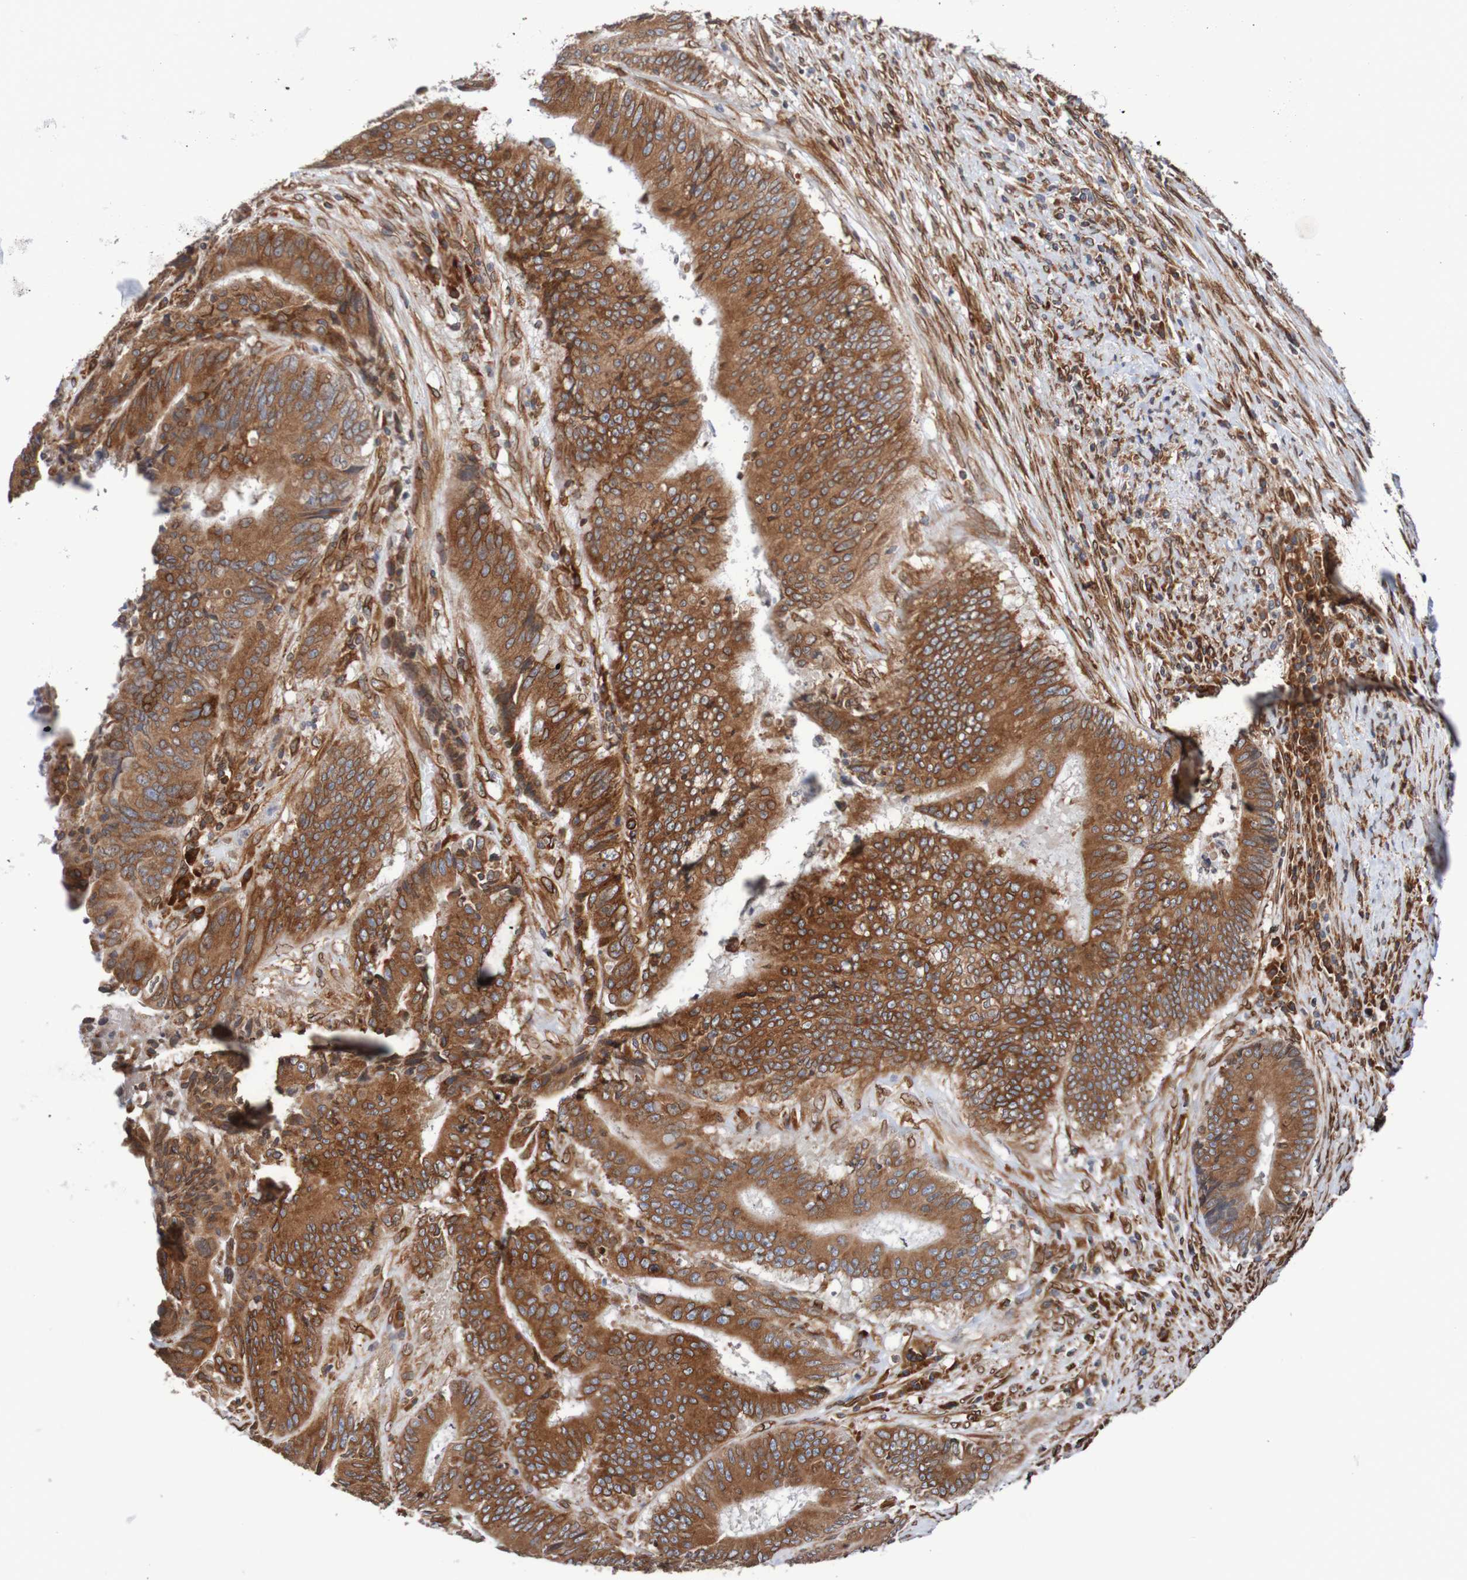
{"staining": {"intensity": "strong", "quantity": ">75%", "location": "cytoplasmic/membranous,nuclear"}, "tissue": "colorectal cancer", "cell_type": "Tumor cells", "image_type": "cancer", "snomed": [{"axis": "morphology", "description": "Adenocarcinoma, NOS"}, {"axis": "topography", "description": "Rectum"}], "caption": "High-power microscopy captured an IHC image of colorectal cancer (adenocarcinoma), revealing strong cytoplasmic/membranous and nuclear expression in about >75% of tumor cells.", "gene": "TMEM109", "patient": {"sex": "male", "age": 72}}